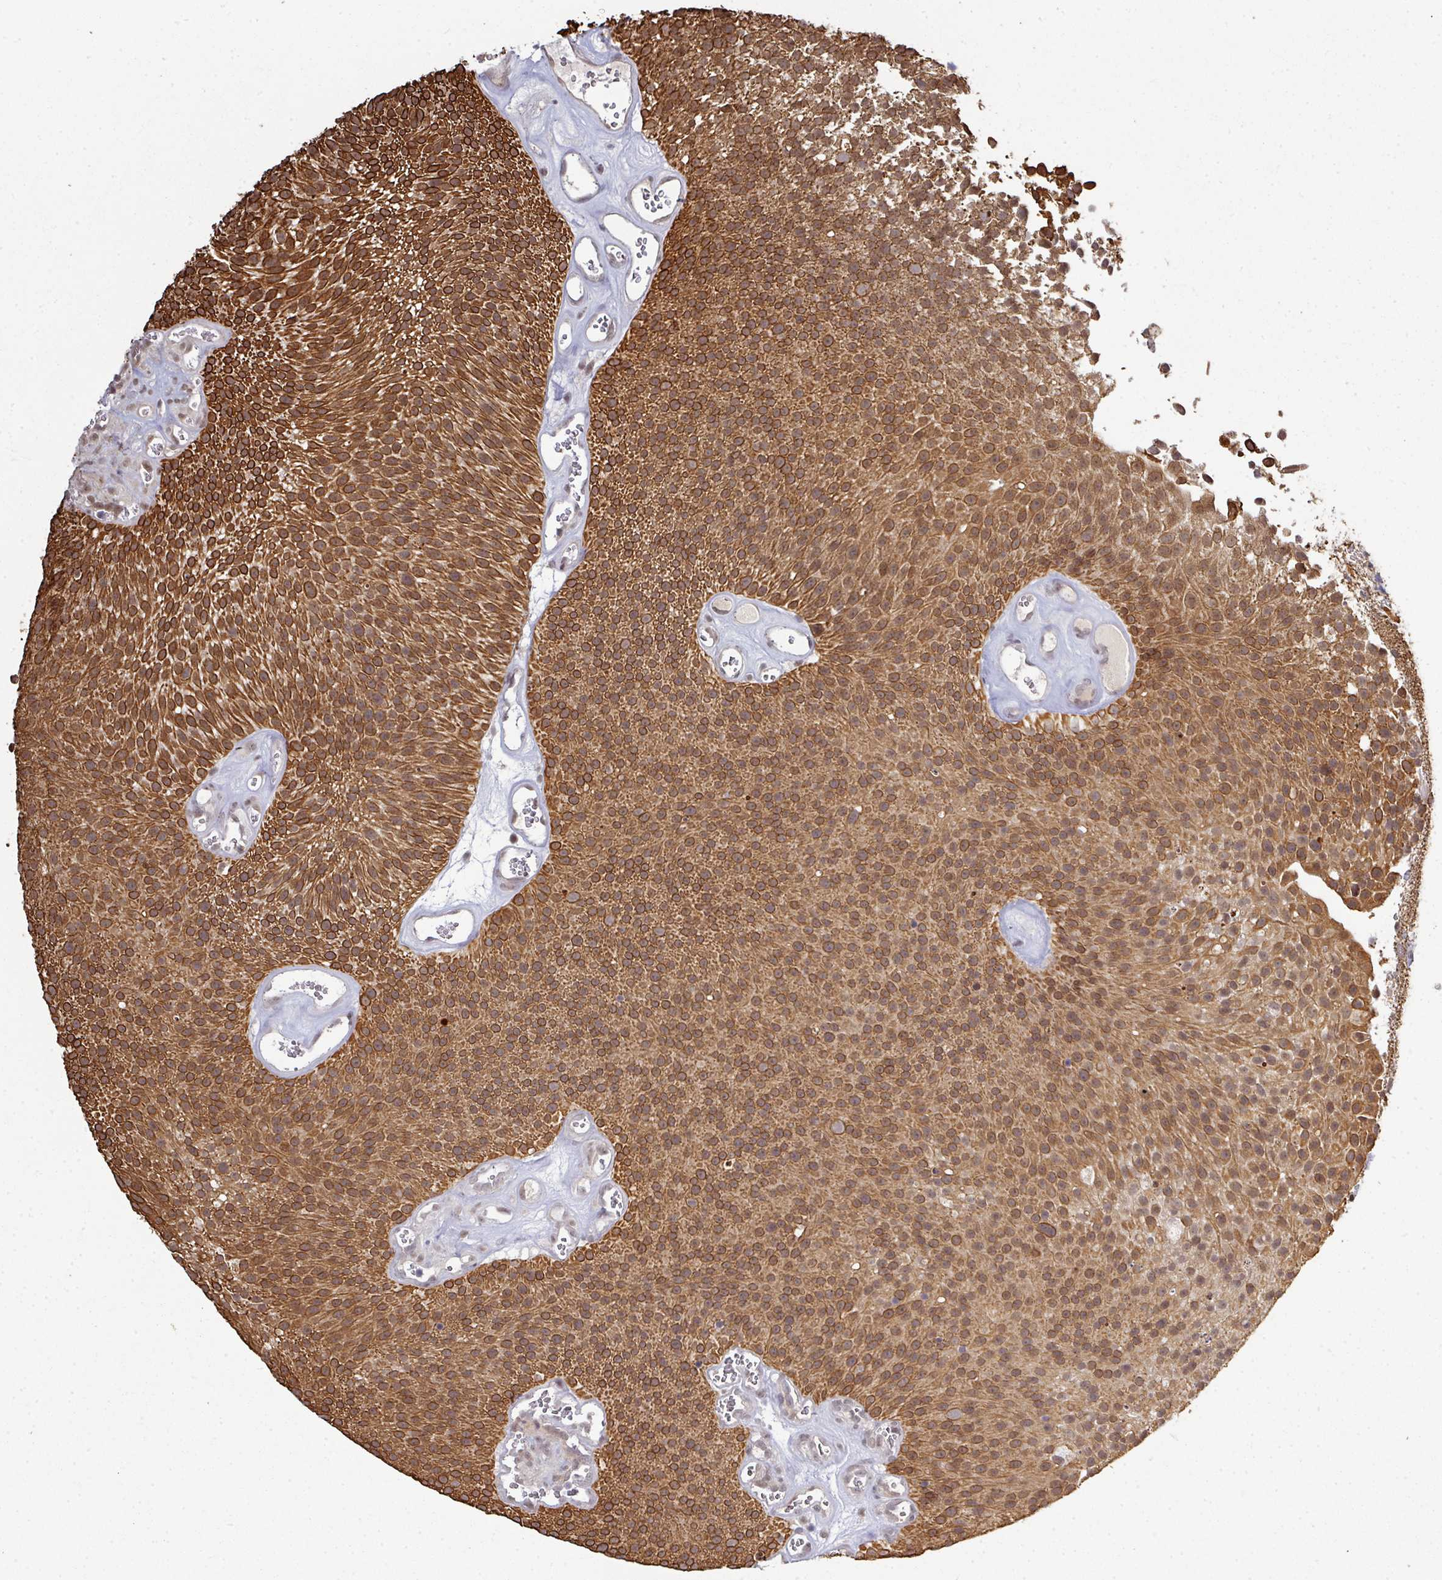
{"staining": {"intensity": "moderate", "quantity": ">75%", "location": "cytoplasmic/membranous"}, "tissue": "urothelial cancer", "cell_type": "Tumor cells", "image_type": "cancer", "snomed": [{"axis": "morphology", "description": "Urothelial carcinoma, Low grade"}, {"axis": "topography", "description": "Urinary bladder"}], "caption": "Protein analysis of urothelial cancer tissue exhibits moderate cytoplasmic/membranous positivity in about >75% of tumor cells.", "gene": "GTF2H3", "patient": {"sex": "female", "age": 79}}